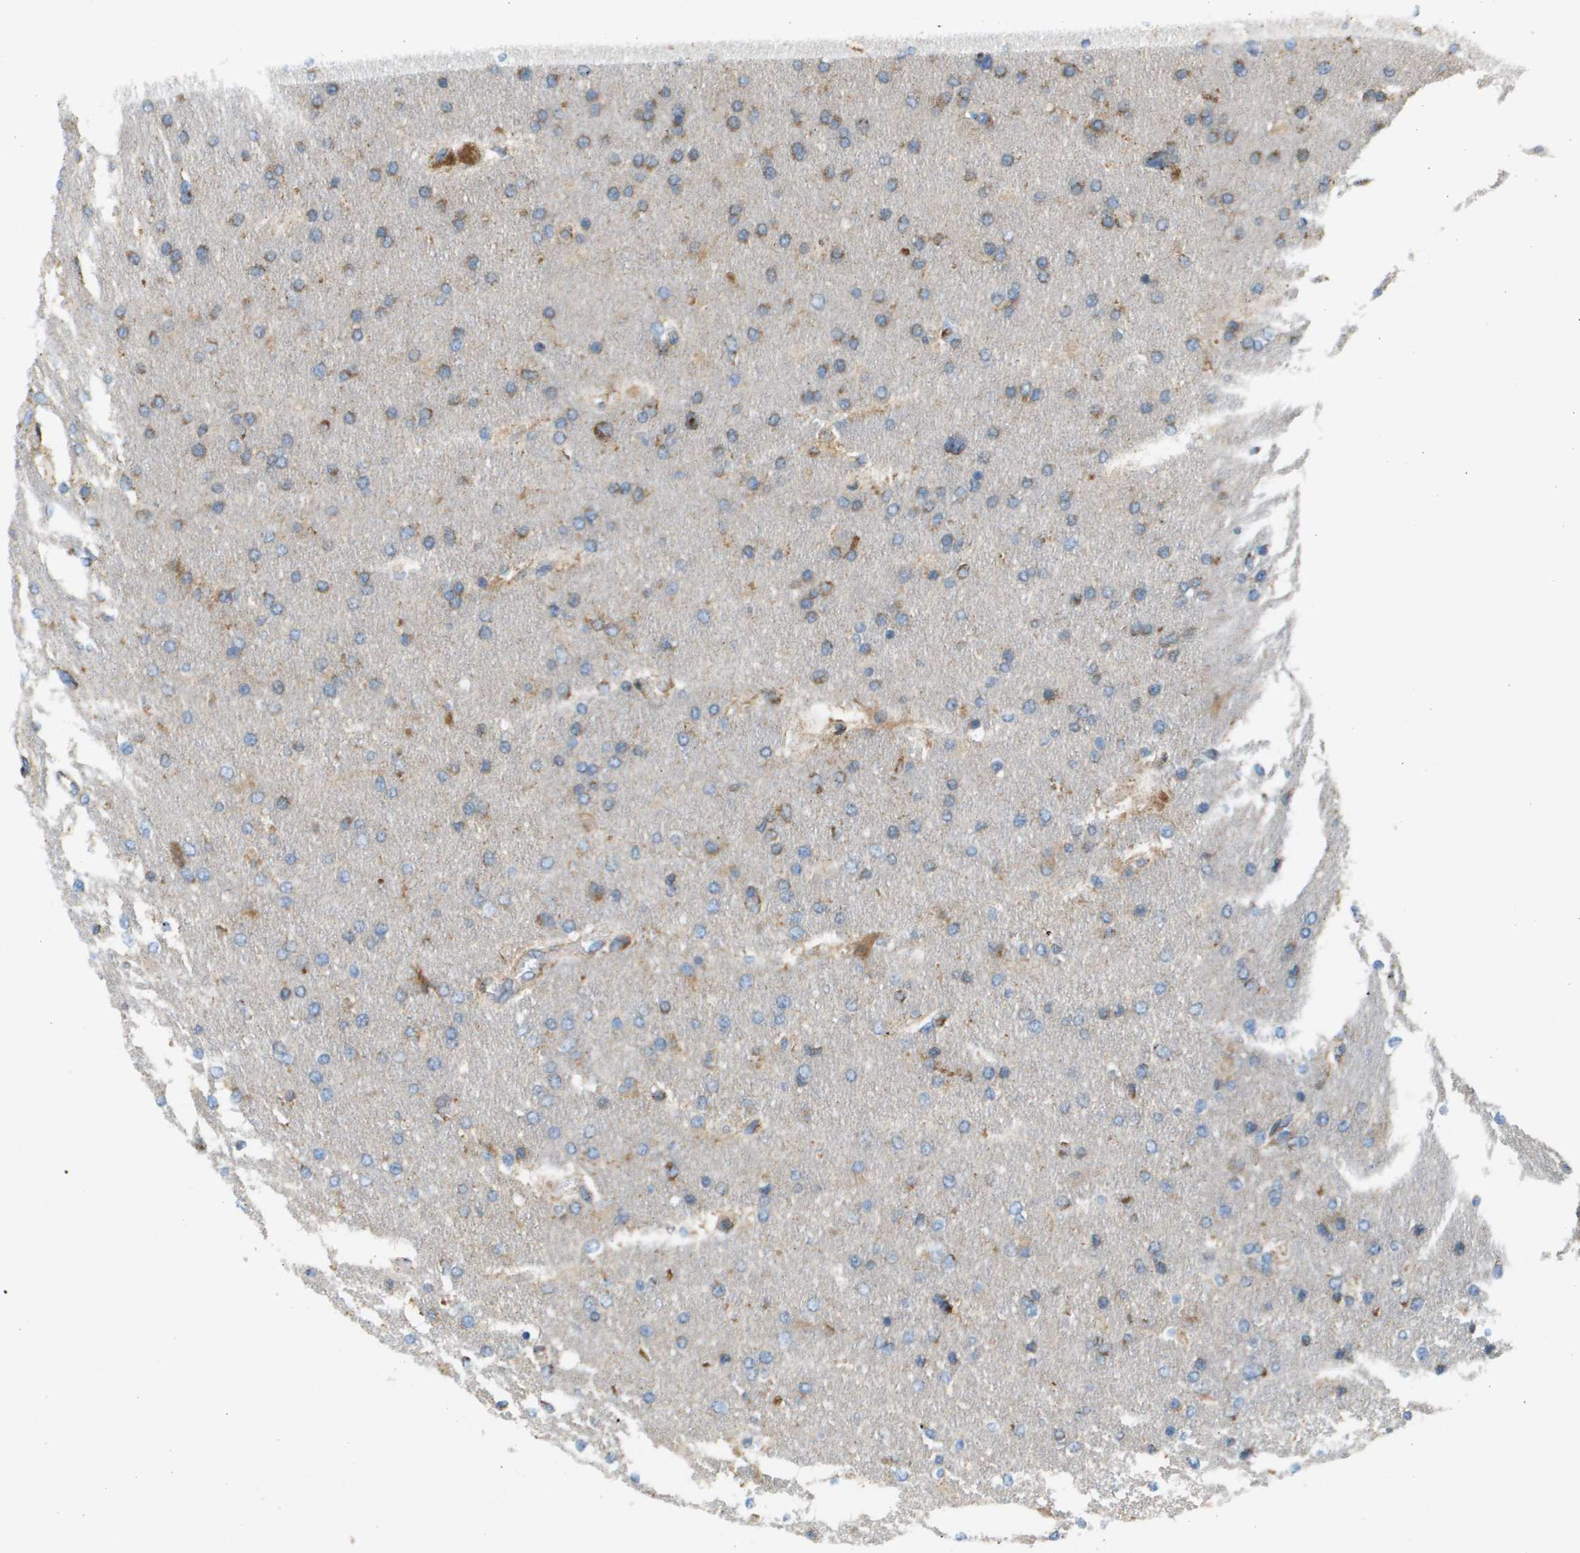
{"staining": {"intensity": "moderate", "quantity": "25%-75%", "location": "cytoplasmic/membranous"}, "tissue": "glioma", "cell_type": "Tumor cells", "image_type": "cancer", "snomed": [{"axis": "morphology", "description": "Glioma, malignant, High grade"}, {"axis": "topography", "description": "Cerebral cortex"}], "caption": "Human glioma stained with a brown dye exhibits moderate cytoplasmic/membranous positive positivity in about 25%-75% of tumor cells.", "gene": "TAOK3", "patient": {"sex": "female", "age": 36}}